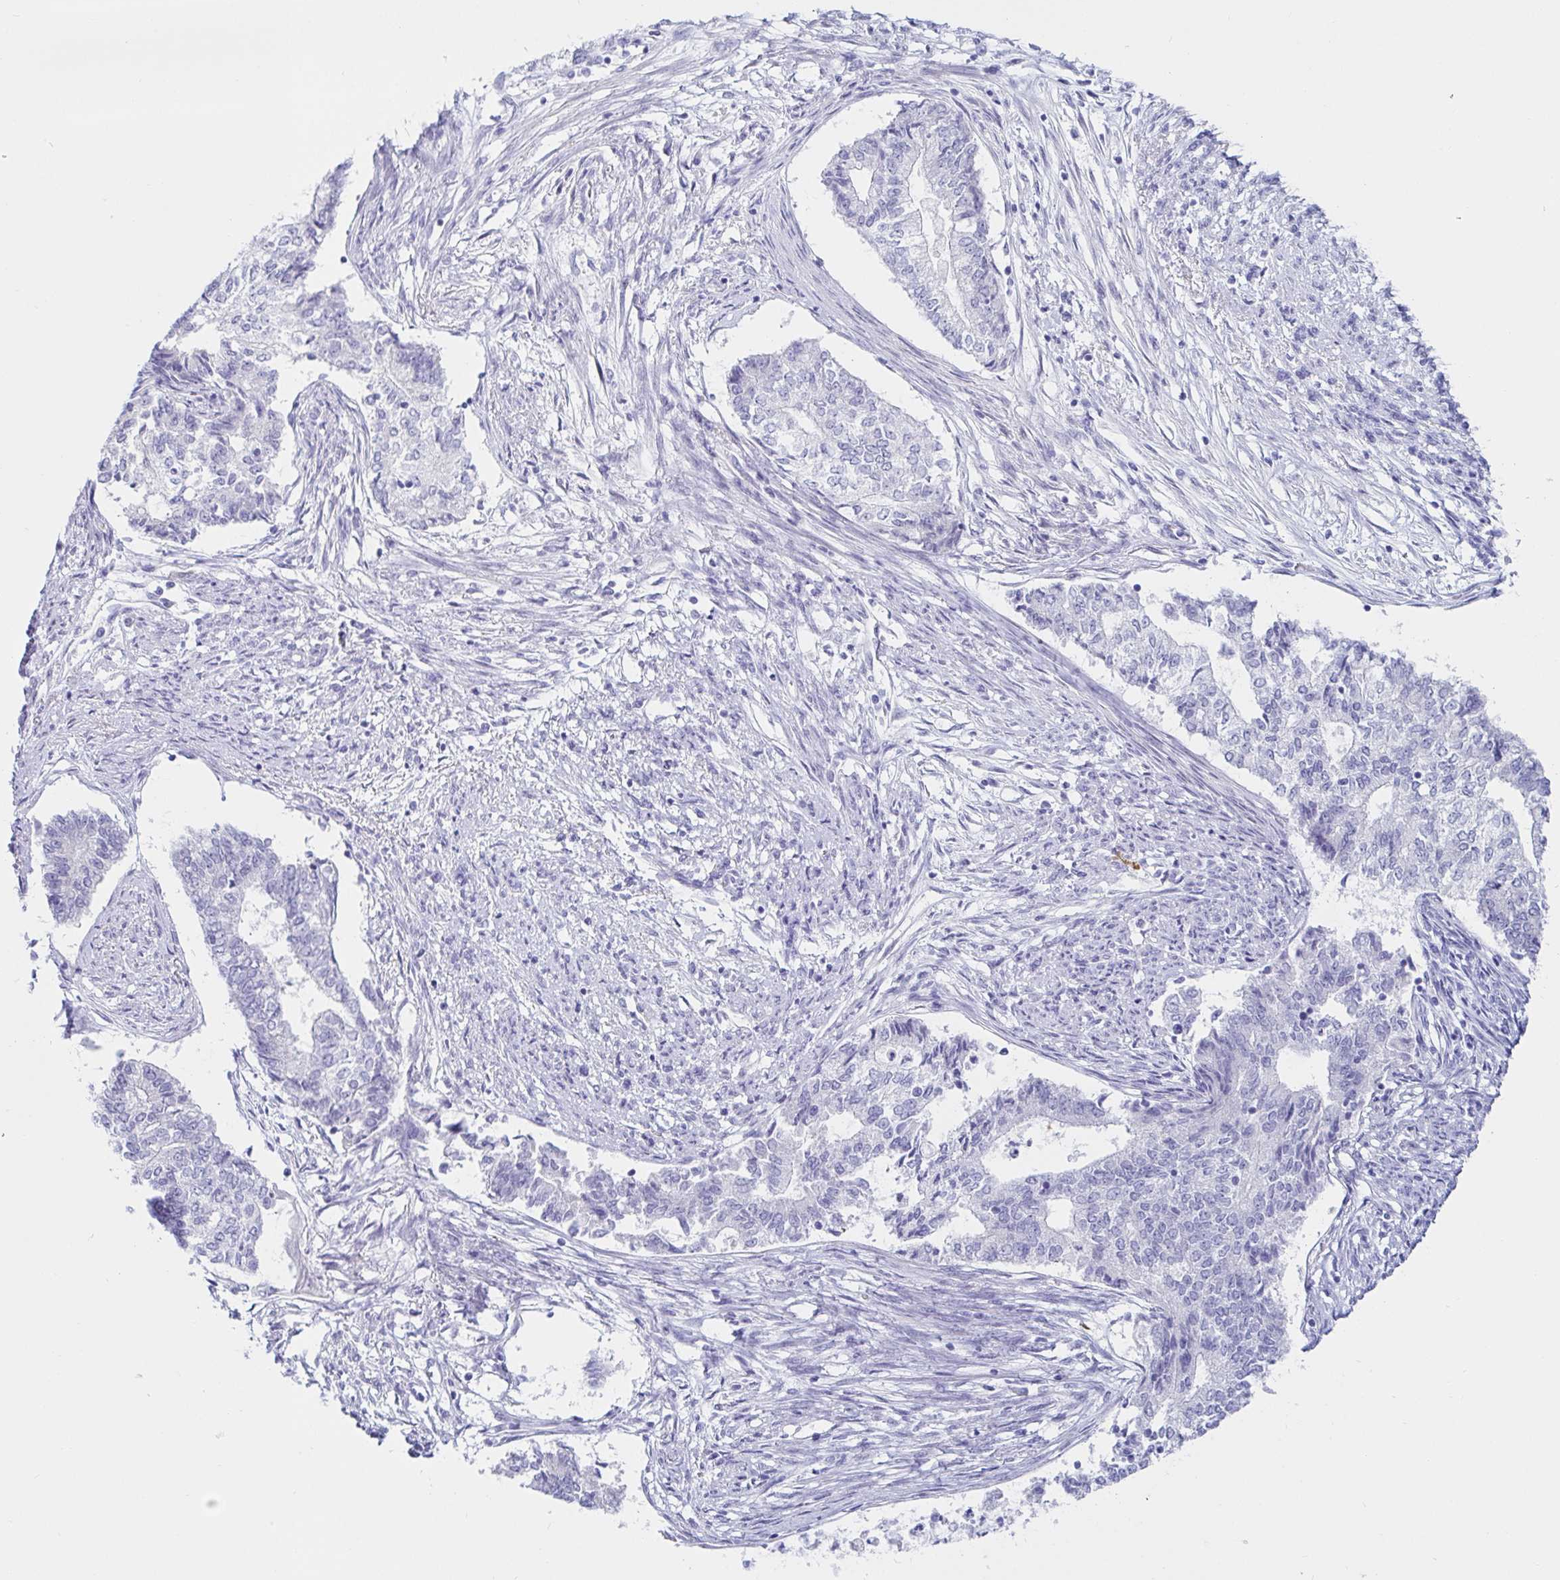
{"staining": {"intensity": "negative", "quantity": "none", "location": "none"}, "tissue": "endometrial cancer", "cell_type": "Tumor cells", "image_type": "cancer", "snomed": [{"axis": "morphology", "description": "Adenocarcinoma, NOS"}, {"axis": "topography", "description": "Endometrium"}], "caption": "High power microscopy image of an immunohistochemistry (IHC) image of endometrial adenocarcinoma, revealing no significant expression in tumor cells.", "gene": "C4orf17", "patient": {"sex": "female", "age": 65}}